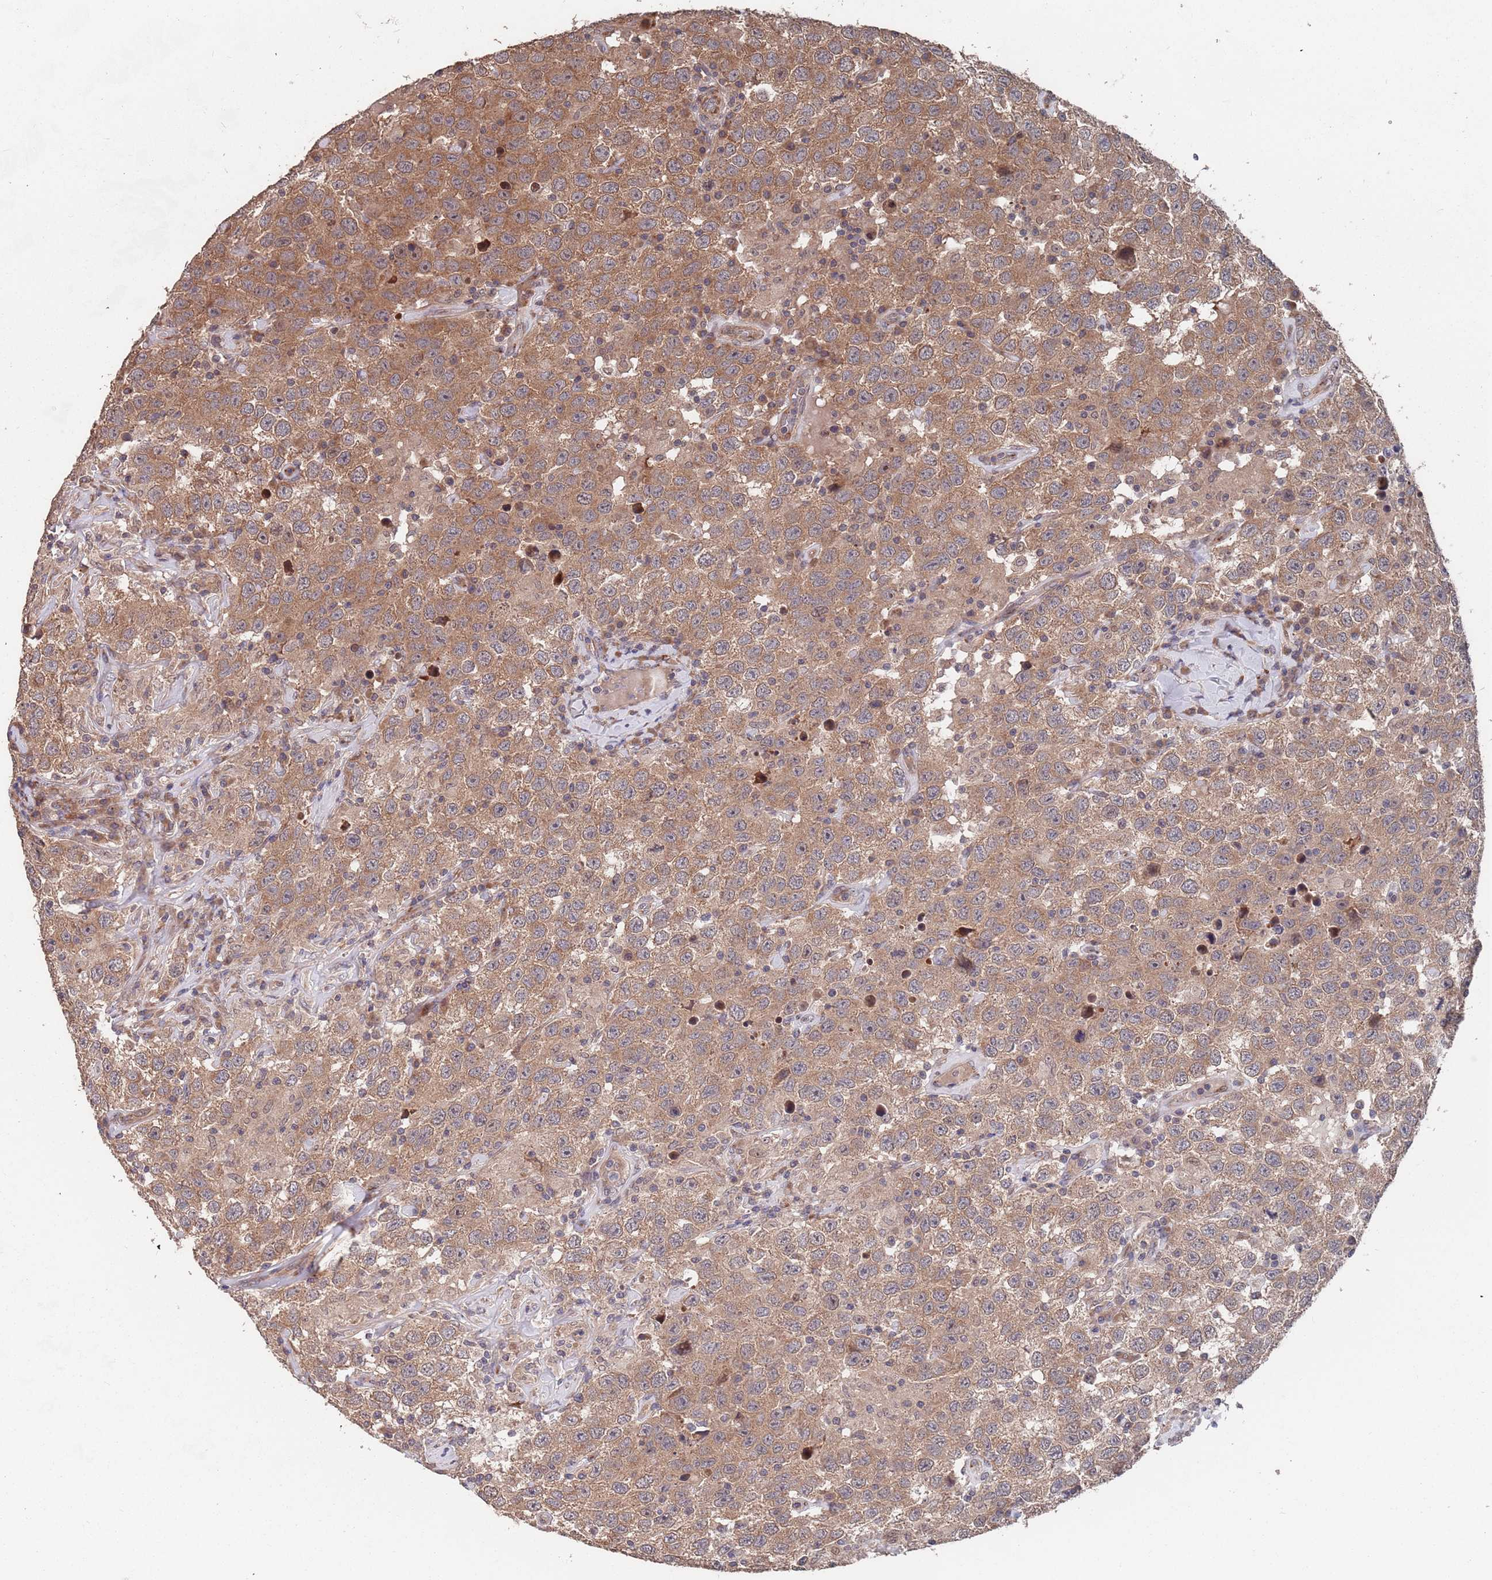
{"staining": {"intensity": "moderate", "quantity": ">75%", "location": "cytoplasmic/membranous"}, "tissue": "testis cancer", "cell_type": "Tumor cells", "image_type": "cancer", "snomed": [{"axis": "morphology", "description": "Seminoma, NOS"}, {"axis": "topography", "description": "Testis"}], "caption": "Moderate cytoplasmic/membranous staining for a protein is appreciated in about >75% of tumor cells of seminoma (testis) using immunohistochemistry (IHC).", "gene": "UNC45A", "patient": {"sex": "male", "age": 41}}